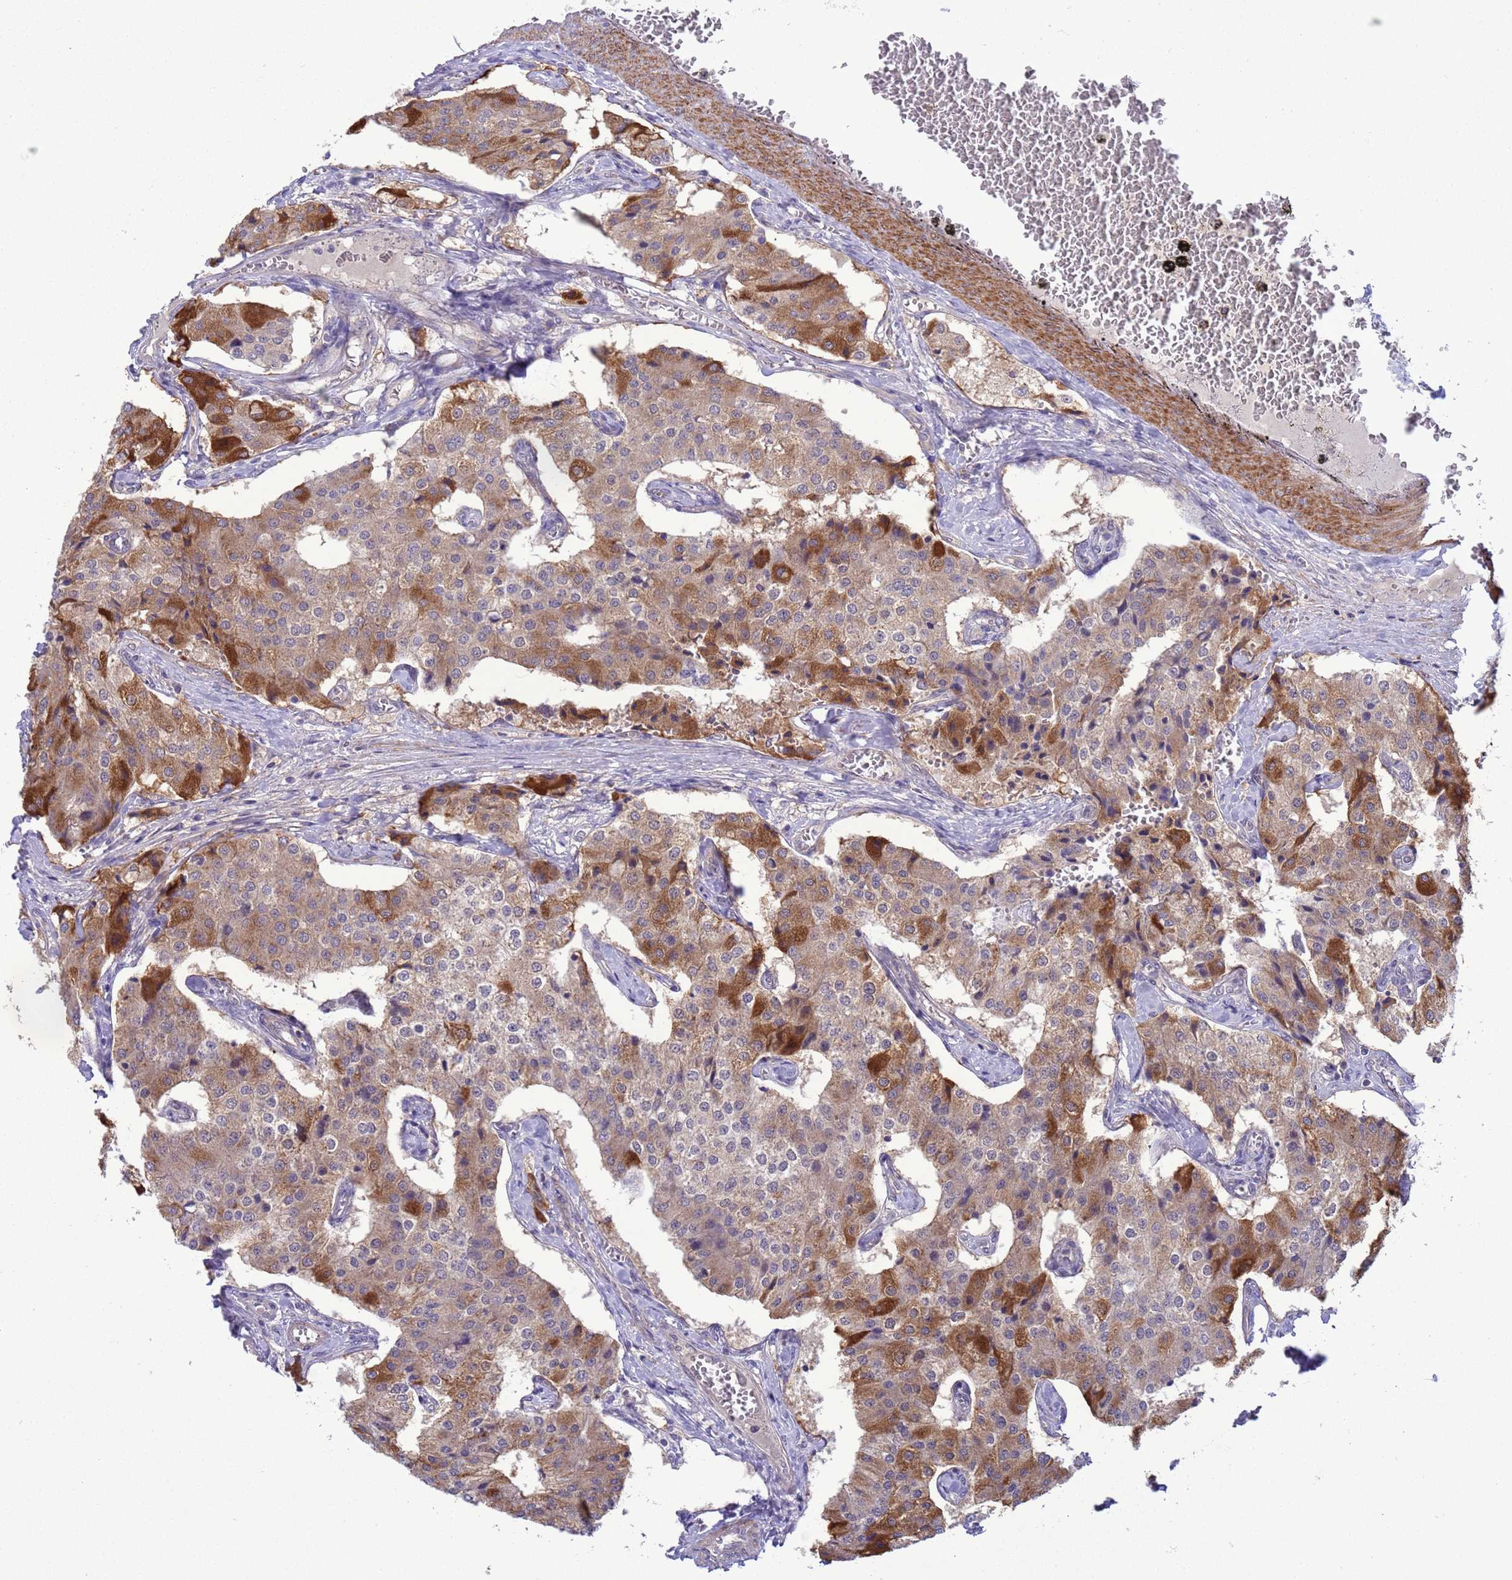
{"staining": {"intensity": "moderate", "quantity": "25%-75%", "location": "cytoplasmic/membranous"}, "tissue": "carcinoid", "cell_type": "Tumor cells", "image_type": "cancer", "snomed": [{"axis": "morphology", "description": "Carcinoid, malignant, NOS"}, {"axis": "topography", "description": "Colon"}], "caption": "A brown stain highlights moderate cytoplasmic/membranous expression of a protein in carcinoid (malignant) tumor cells.", "gene": "ZNF461", "patient": {"sex": "female", "age": 52}}